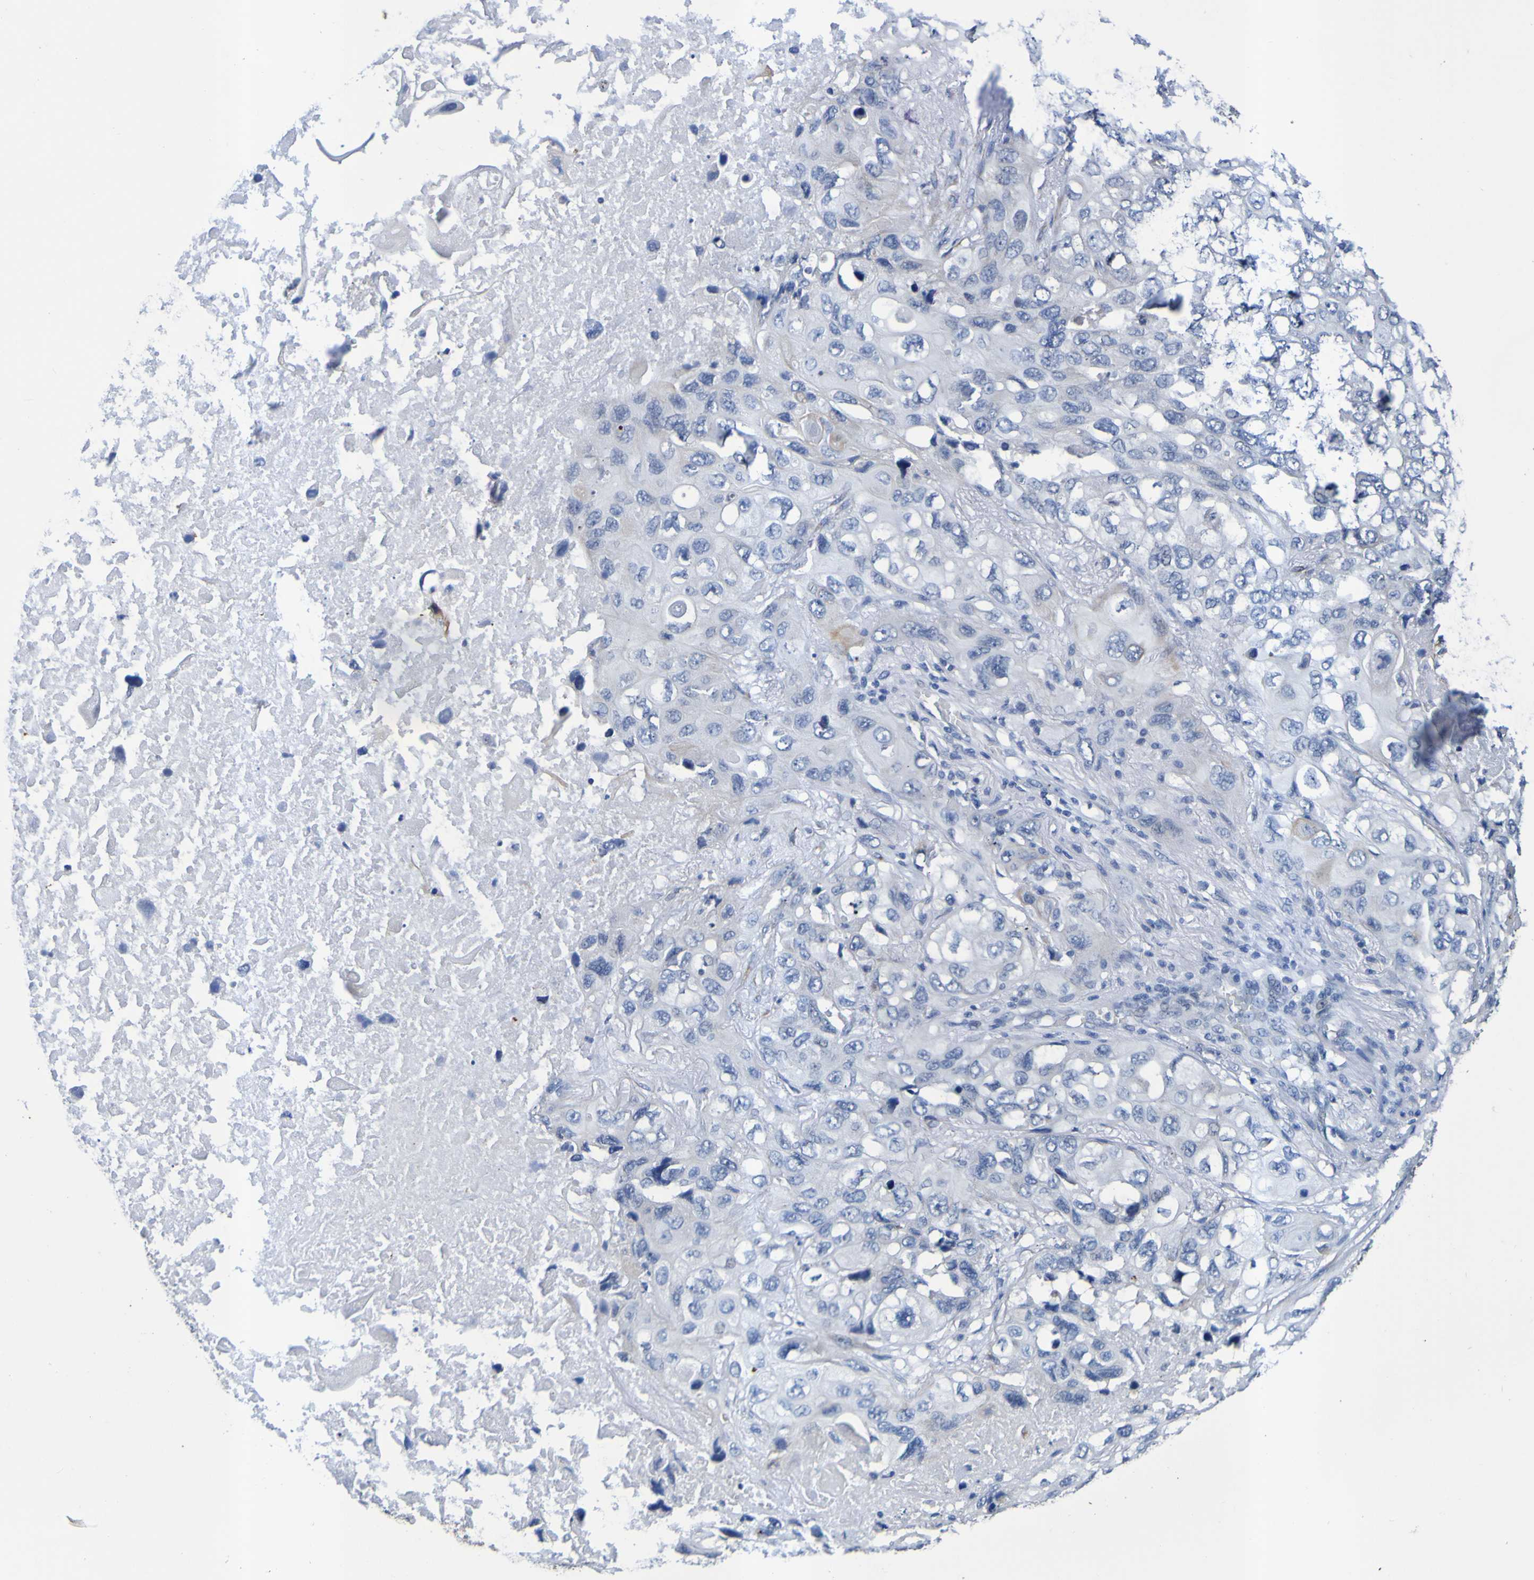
{"staining": {"intensity": "negative", "quantity": "none", "location": "none"}, "tissue": "lung cancer", "cell_type": "Tumor cells", "image_type": "cancer", "snomed": [{"axis": "morphology", "description": "Squamous cell carcinoma, NOS"}, {"axis": "topography", "description": "Lung"}], "caption": "This photomicrograph is of lung cancer (squamous cell carcinoma) stained with immunohistochemistry (IHC) to label a protein in brown with the nuclei are counter-stained blue. There is no expression in tumor cells.", "gene": "VMA21", "patient": {"sex": "female", "age": 73}}